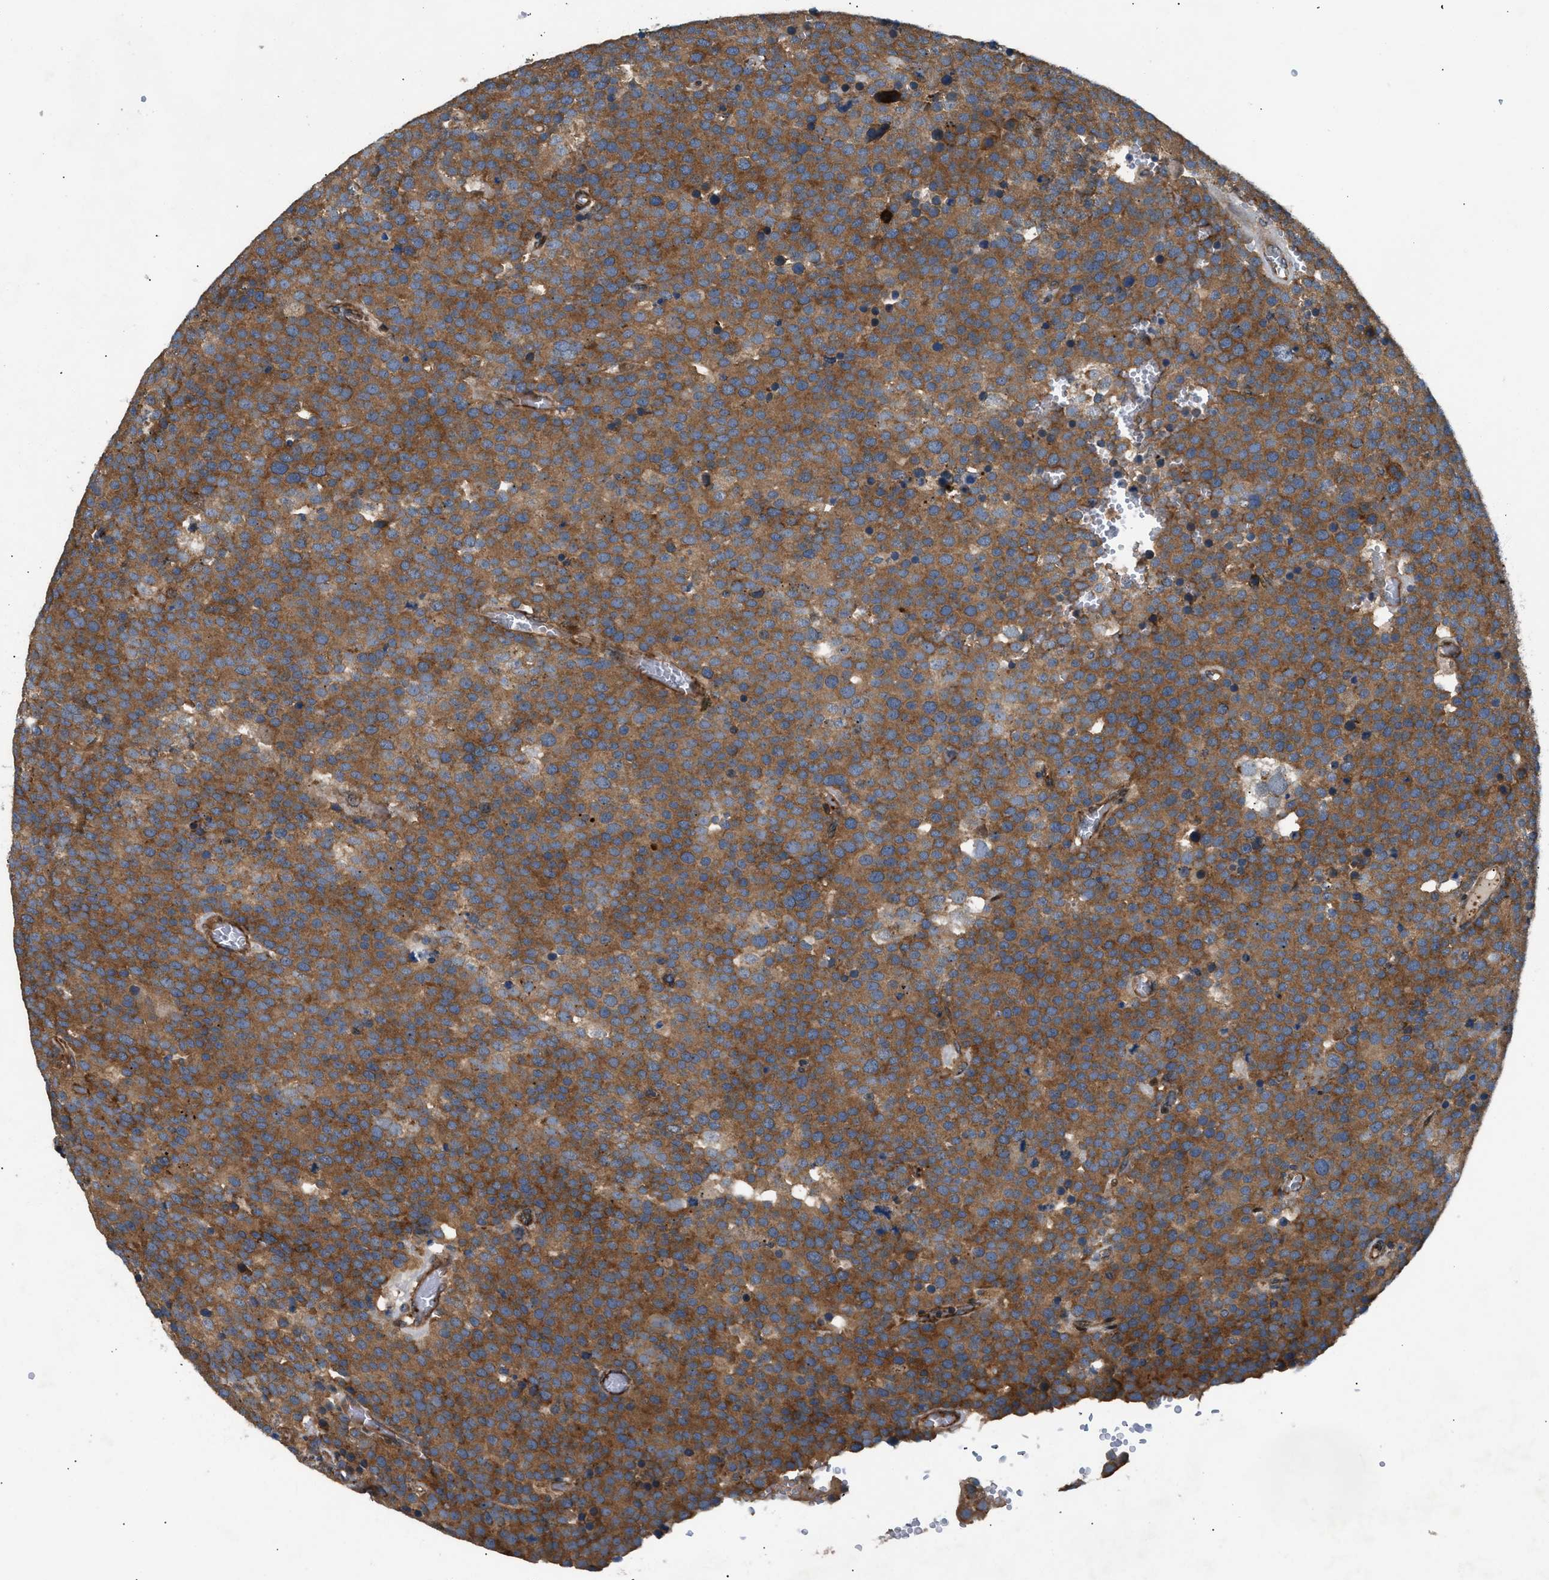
{"staining": {"intensity": "strong", "quantity": ">75%", "location": "cytoplasmic/membranous"}, "tissue": "testis cancer", "cell_type": "Tumor cells", "image_type": "cancer", "snomed": [{"axis": "morphology", "description": "Normal tissue, NOS"}, {"axis": "morphology", "description": "Seminoma, NOS"}, {"axis": "topography", "description": "Testis"}], "caption": "Brown immunohistochemical staining in human testis seminoma demonstrates strong cytoplasmic/membranous expression in about >75% of tumor cells.", "gene": "LYSMD3", "patient": {"sex": "male", "age": 71}}